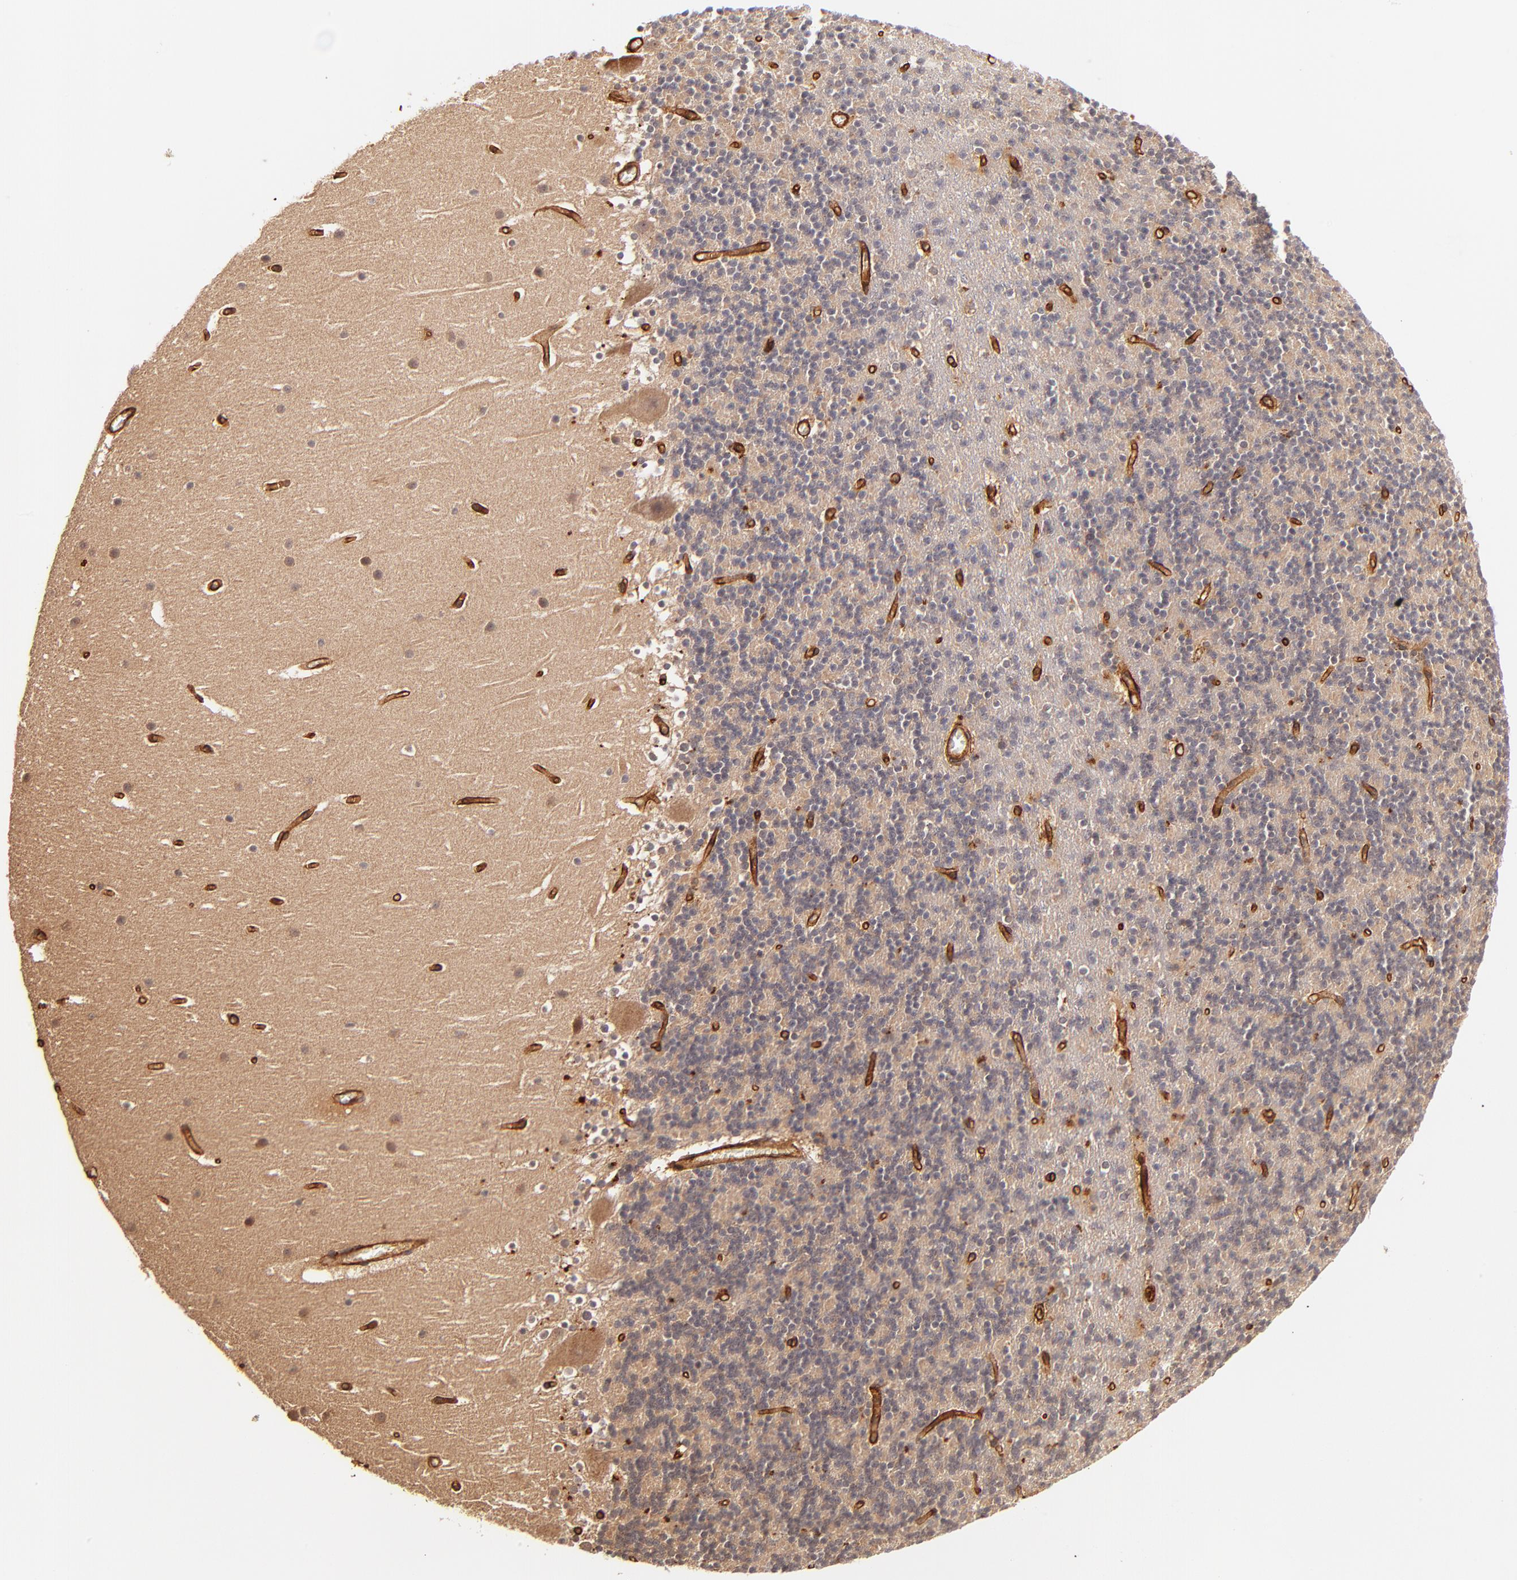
{"staining": {"intensity": "weak", "quantity": ">75%", "location": "cytoplasmic/membranous"}, "tissue": "cerebellum", "cell_type": "Cells in granular layer", "image_type": "normal", "snomed": [{"axis": "morphology", "description": "Normal tissue, NOS"}, {"axis": "topography", "description": "Cerebellum"}], "caption": "A brown stain shows weak cytoplasmic/membranous positivity of a protein in cells in granular layer of normal human cerebellum. Using DAB (3,3'-diaminobenzidine) (brown) and hematoxylin (blue) stains, captured at high magnification using brightfield microscopy.", "gene": "ITGB1", "patient": {"sex": "male", "age": 45}}